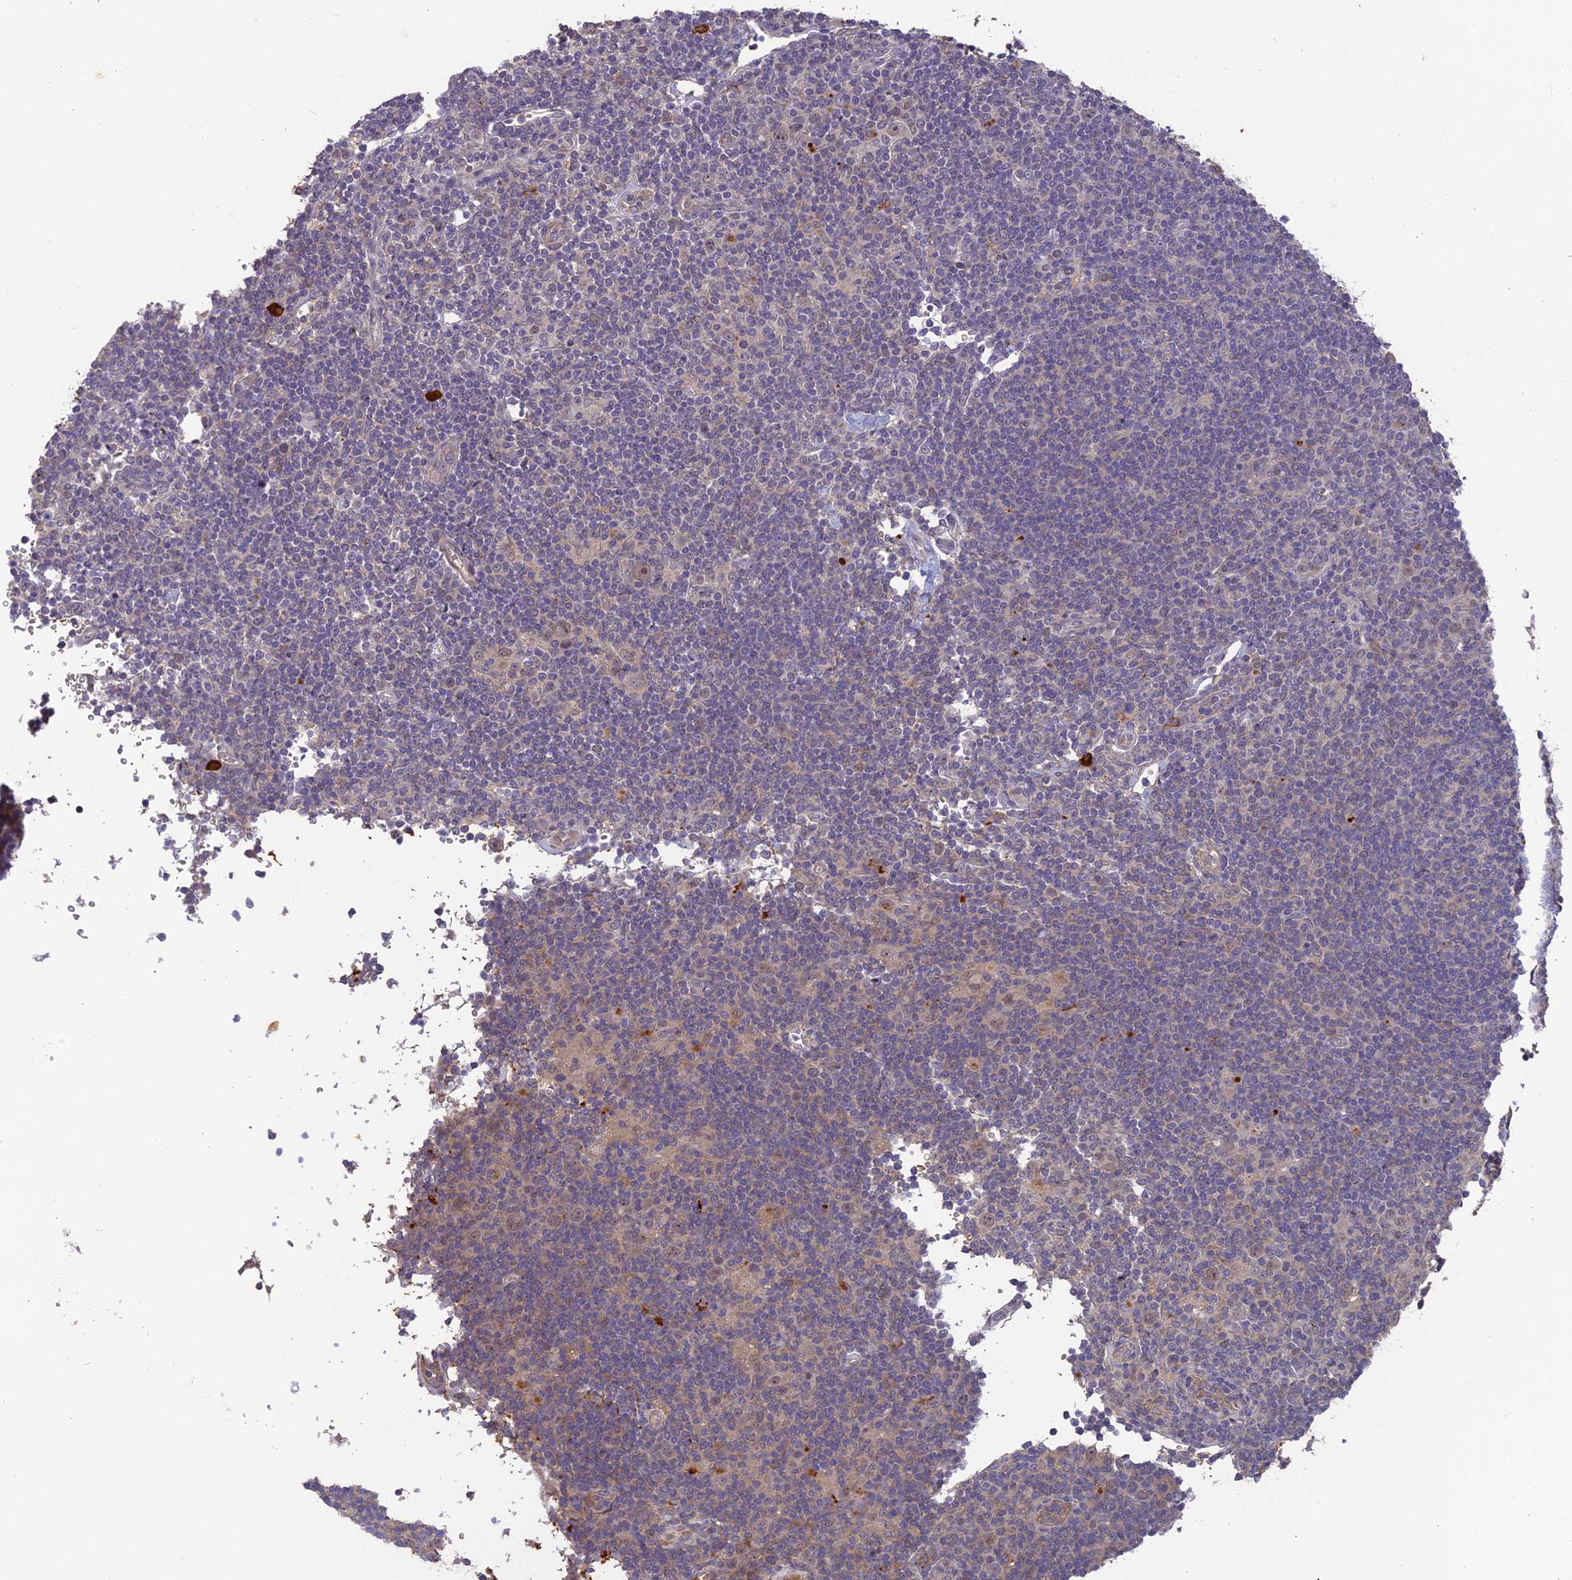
{"staining": {"intensity": "moderate", "quantity": "25%-75%", "location": "nuclear"}, "tissue": "lymphoma", "cell_type": "Tumor cells", "image_type": "cancer", "snomed": [{"axis": "morphology", "description": "Hodgkin's disease, NOS"}, {"axis": "topography", "description": "Lymph node"}], "caption": "Immunohistochemical staining of human Hodgkin's disease exhibits medium levels of moderate nuclear protein staining in about 25%-75% of tumor cells. Using DAB (3,3'-diaminobenzidine) (brown) and hematoxylin (blue) stains, captured at high magnification using brightfield microscopy.", "gene": "ERMAP", "patient": {"sex": "female", "age": 57}}